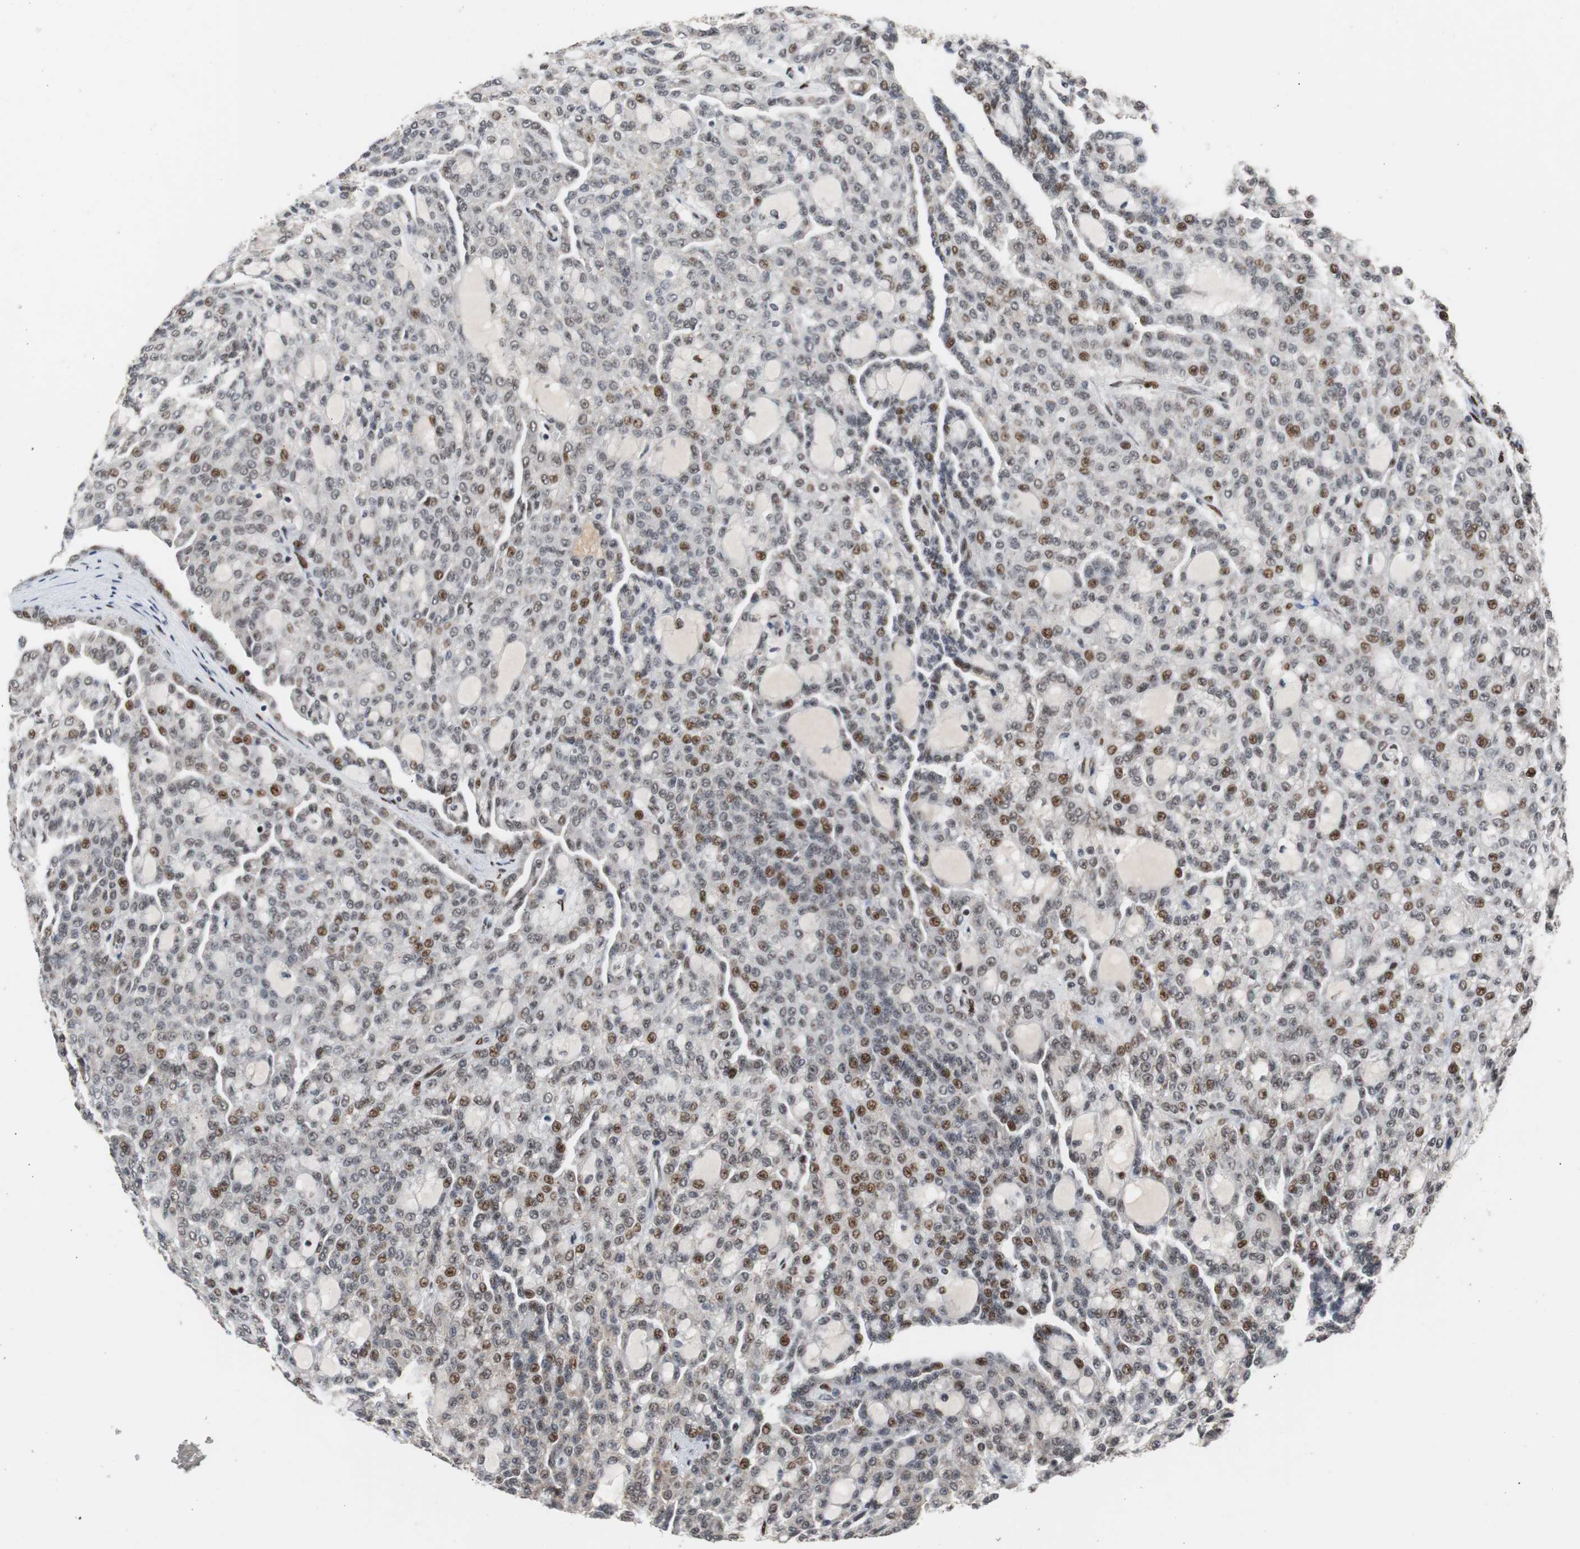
{"staining": {"intensity": "moderate", "quantity": "25%-75%", "location": "nuclear"}, "tissue": "renal cancer", "cell_type": "Tumor cells", "image_type": "cancer", "snomed": [{"axis": "morphology", "description": "Adenocarcinoma, NOS"}, {"axis": "topography", "description": "Kidney"}], "caption": "The histopathology image demonstrates staining of renal cancer (adenocarcinoma), revealing moderate nuclear protein expression (brown color) within tumor cells.", "gene": "NBL1", "patient": {"sex": "male", "age": 63}}